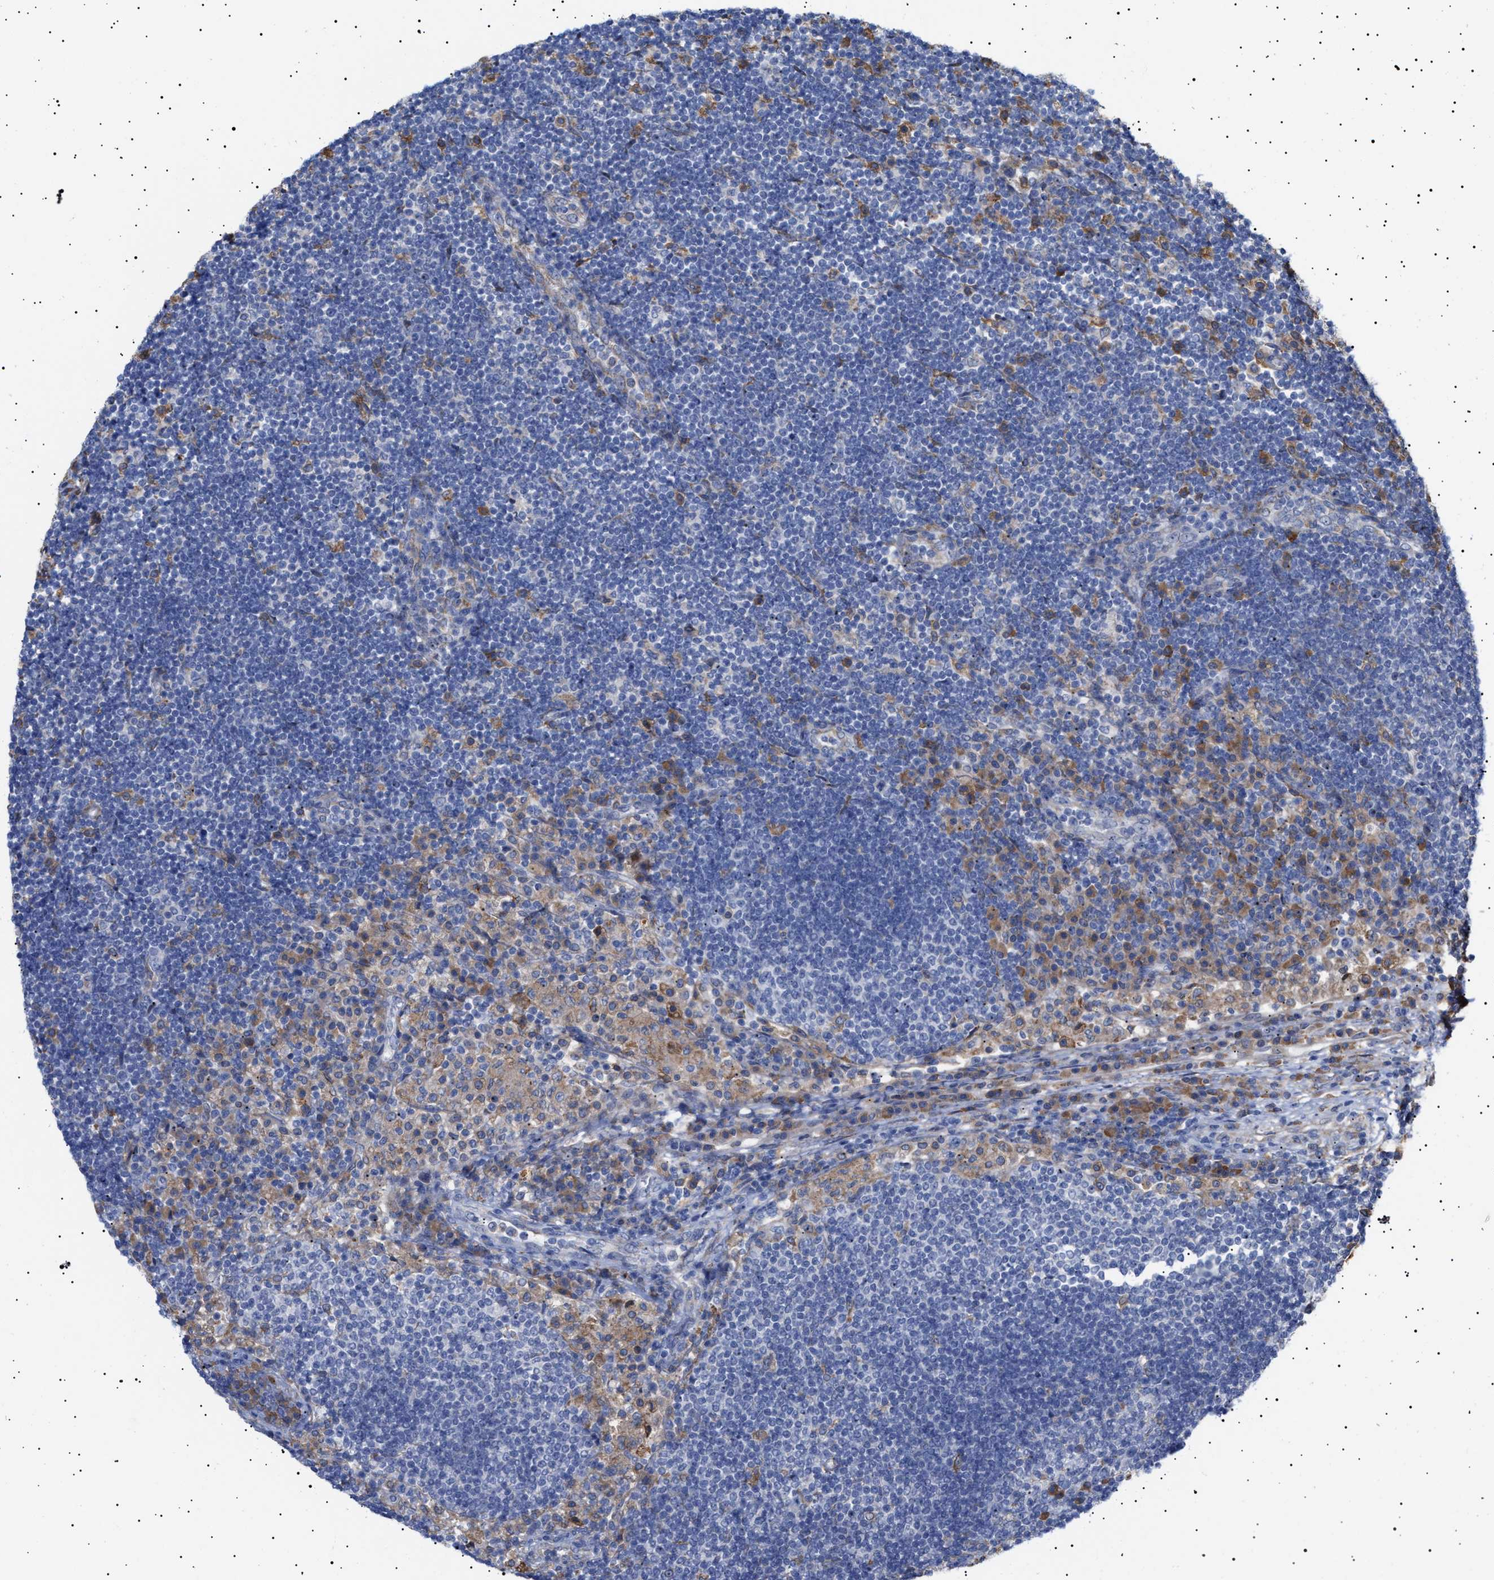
{"staining": {"intensity": "negative", "quantity": "none", "location": "none"}, "tissue": "lymph node", "cell_type": "Germinal center cells", "image_type": "normal", "snomed": [{"axis": "morphology", "description": "Normal tissue, NOS"}, {"axis": "topography", "description": "Lymph node"}], "caption": "An IHC histopathology image of normal lymph node is shown. There is no staining in germinal center cells of lymph node. (Brightfield microscopy of DAB (3,3'-diaminobenzidine) immunohistochemistry at high magnification).", "gene": "ERCC6L2", "patient": {"sex": "female", "age": 53}}